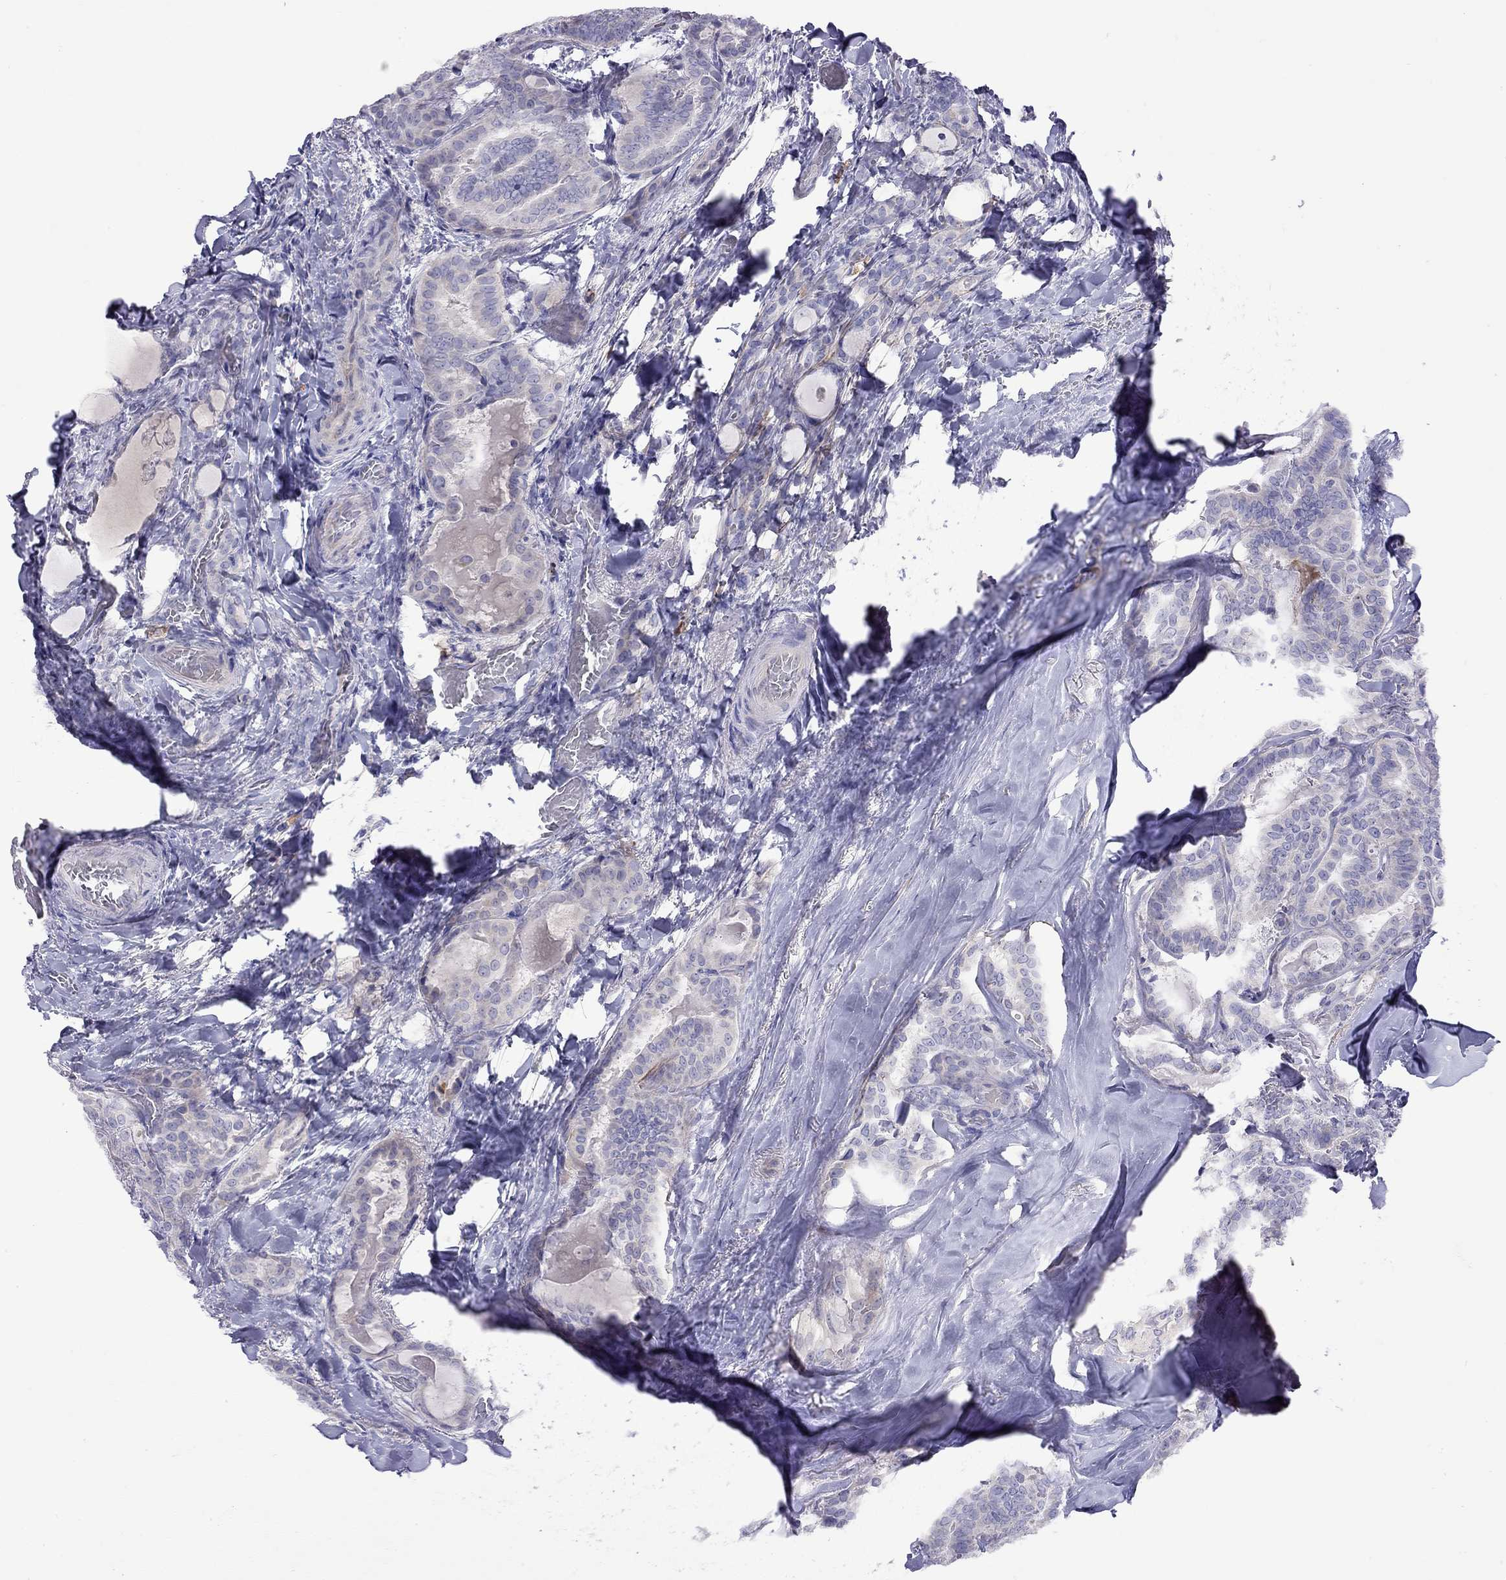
{"staining": {"intensity": "negative", "quantity": "none", "location": "none"}, "tissue": "thyroid cancer", "cell_type": "Tumor cells", "image_type": "cancer", "snomed": [{"axis": "morphology", "description": "Papillary adenocarcinoma, NOS"}, {"axis": "topography", "description": "Thyroid gland"}], "caption": "Immunohistochemistry (IHC) histopathology image of neoplastic tissue: thyroid cancer (papillary adenocarcinoma) stained with DAB (3,3'-diaminobenzidine) shows no significant protein staining in tumor cells. (Stains: DAB (3,3'-diaminobenzidine) IHC with hematoxylin counter stain, Microscopy: brightfield microscopy at high magnification).", "gene": "CPNE4", "patient": {"sex": "female", "age": 39}}